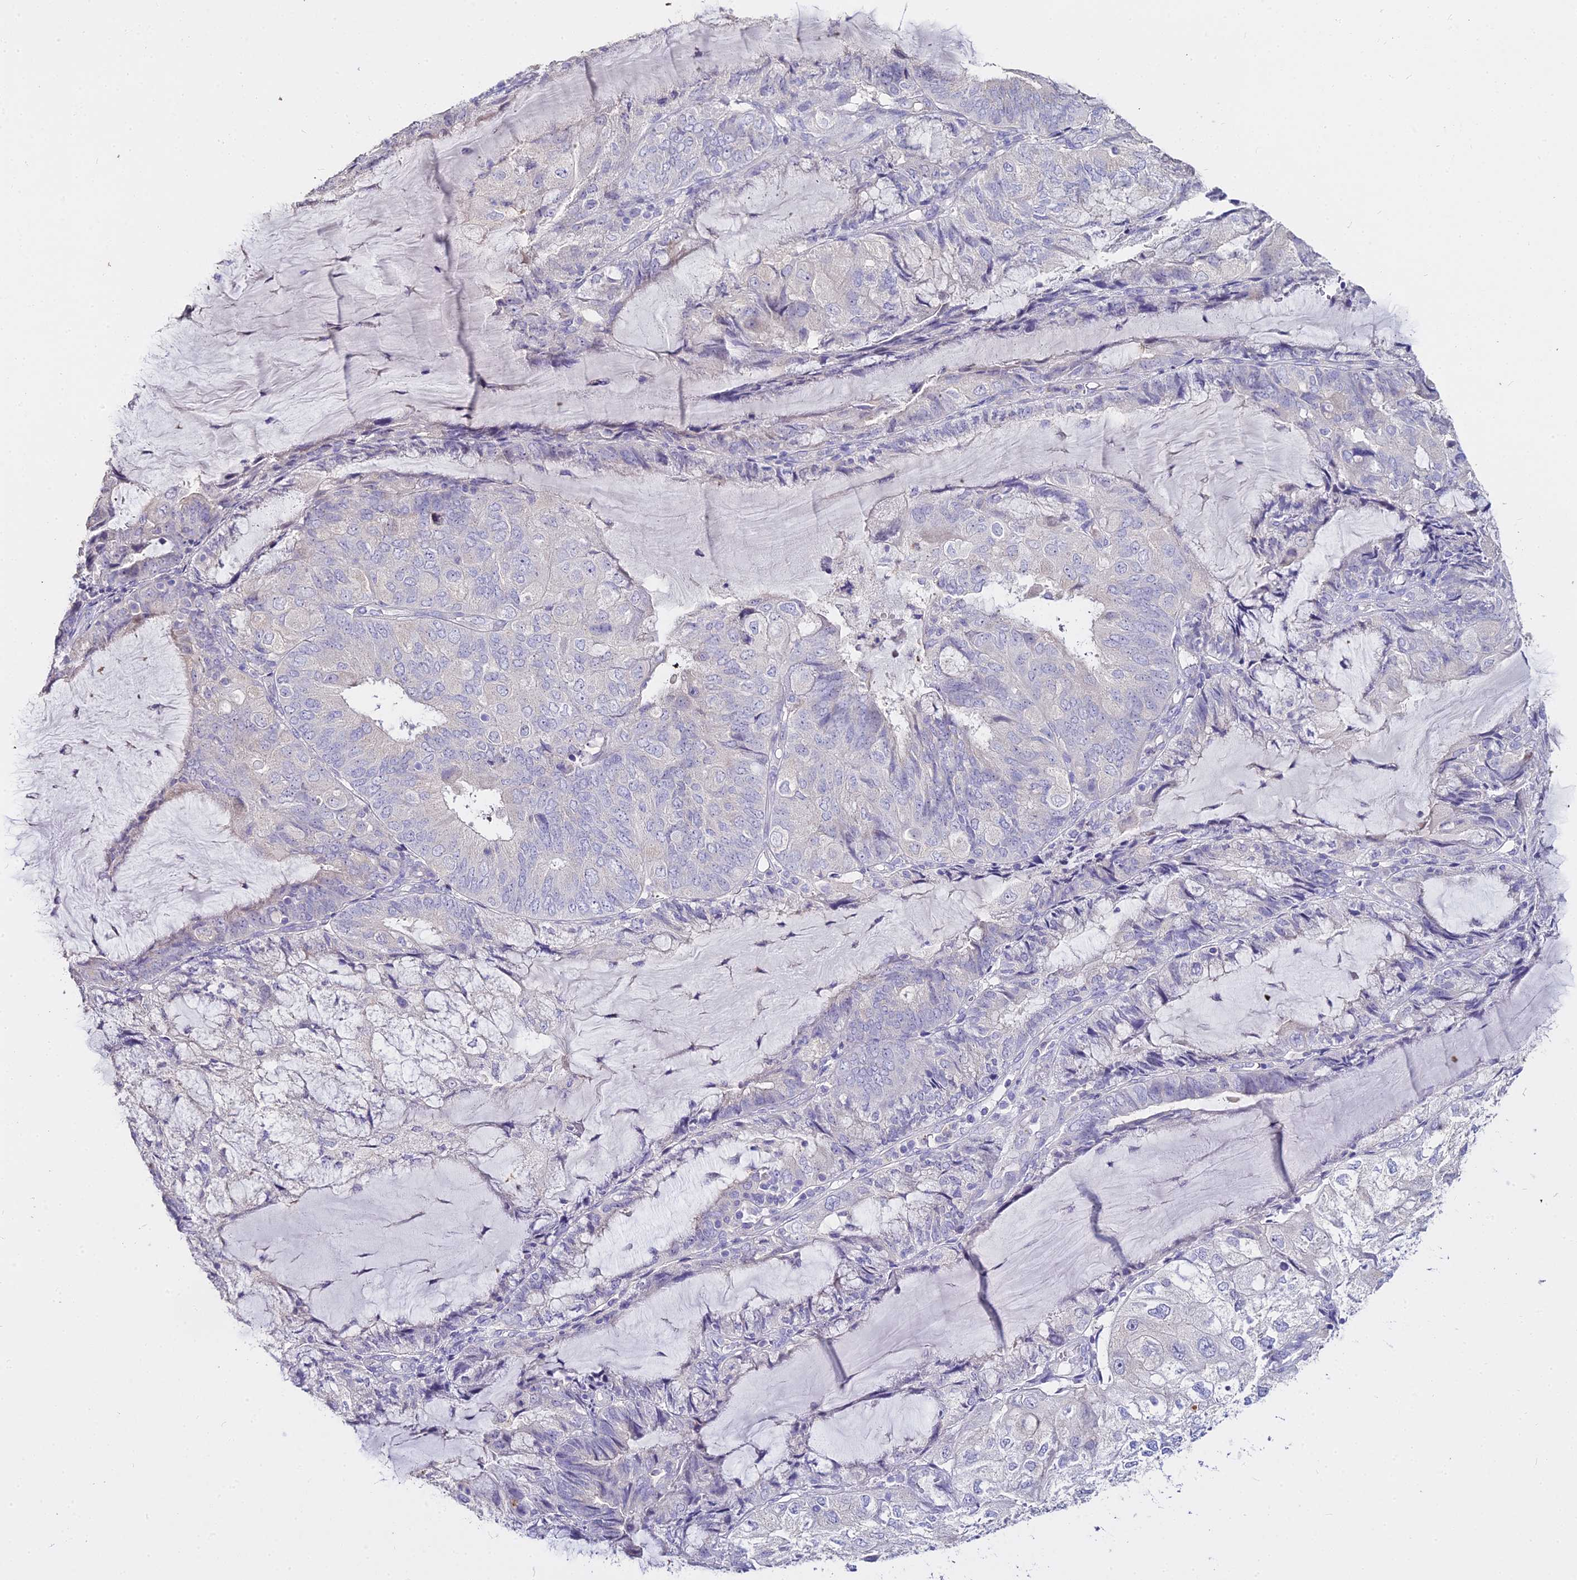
{"staining": {"intensity": "negative", "quantity": "none", "location": "none"}, "tissue": "endometrial cancer", "cell_type": "Tumor cells", "image_type": "cancer", "snomed": [{"axis": "morphology", "description": "Adenocarcinoma, NOS"}, {"axis": "topography", "description": "Endometrium"}], "caption": "DAB immunohistochemical staining of human endometrial cancer (adenocarcinoma) shows no significant positivity in tumor cells.", "gene": "GLYAT", "patient": {"sex": "female", "age": 81}}